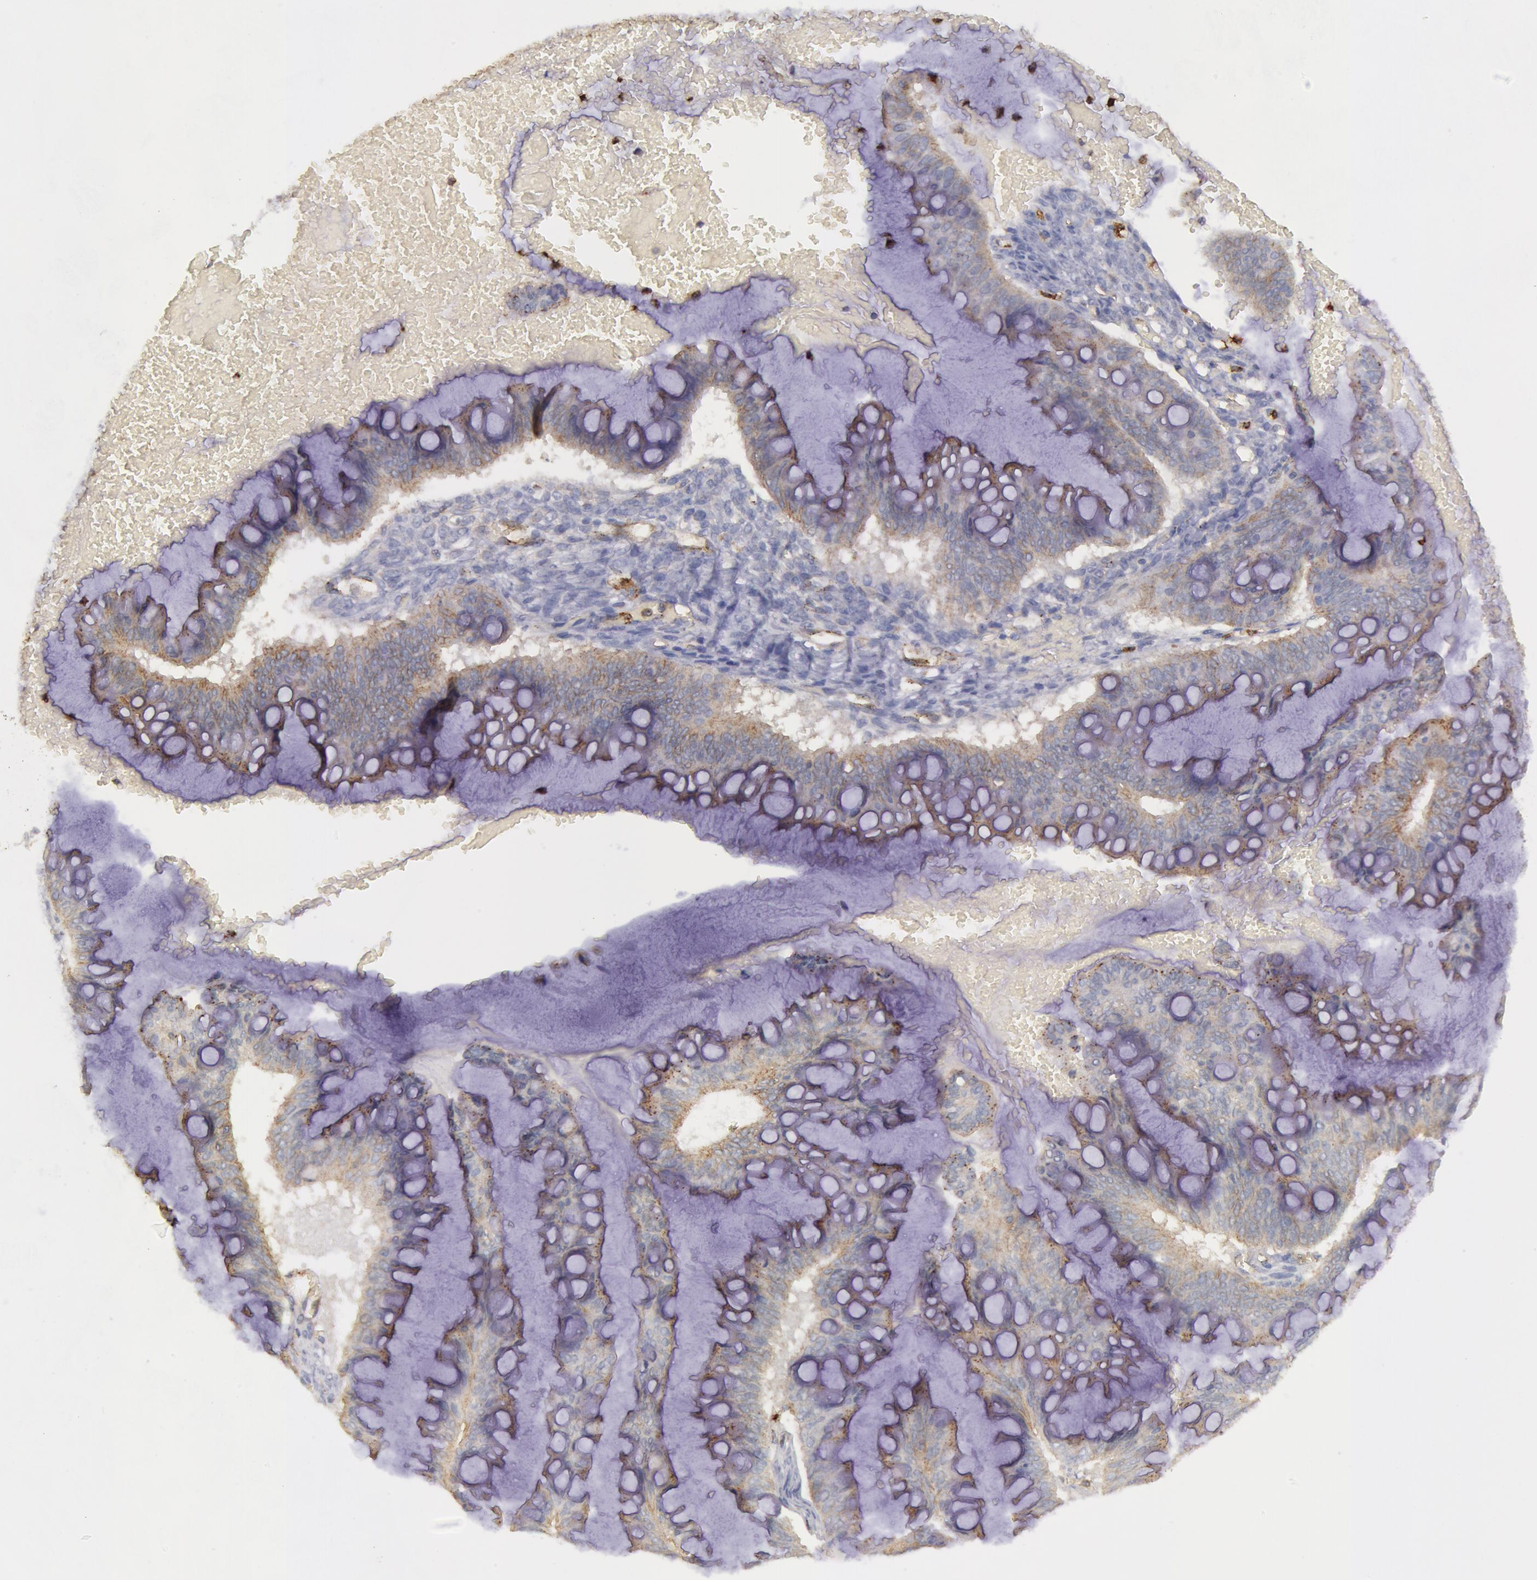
{"staining": {"intensity": "moderate", "quantity": ">75%", "location": "cytoplasmic/membranous"}, "tissue": "ovarian cancer", "cell_type": "Tumor cells", "image_type": "cancer", "snomed": [{"axis": "morphology", "description": "Cystadenocarcinoma, mucinous, NOS"}, {"axis": "topography", "description": "Ovary"}], "caption": "A brown stain labels moderate cytoplasmic/membranous staining of a protein in ovarian cancer tumor cells. The staining was performed using DAB (3,3'-diaminobenzidine), with brown indicating positive protein expression. Nuclei are stained blue with hematoxylin.", "gene": "FLOT2", "patient": {"sex": "female", "age": 73}}